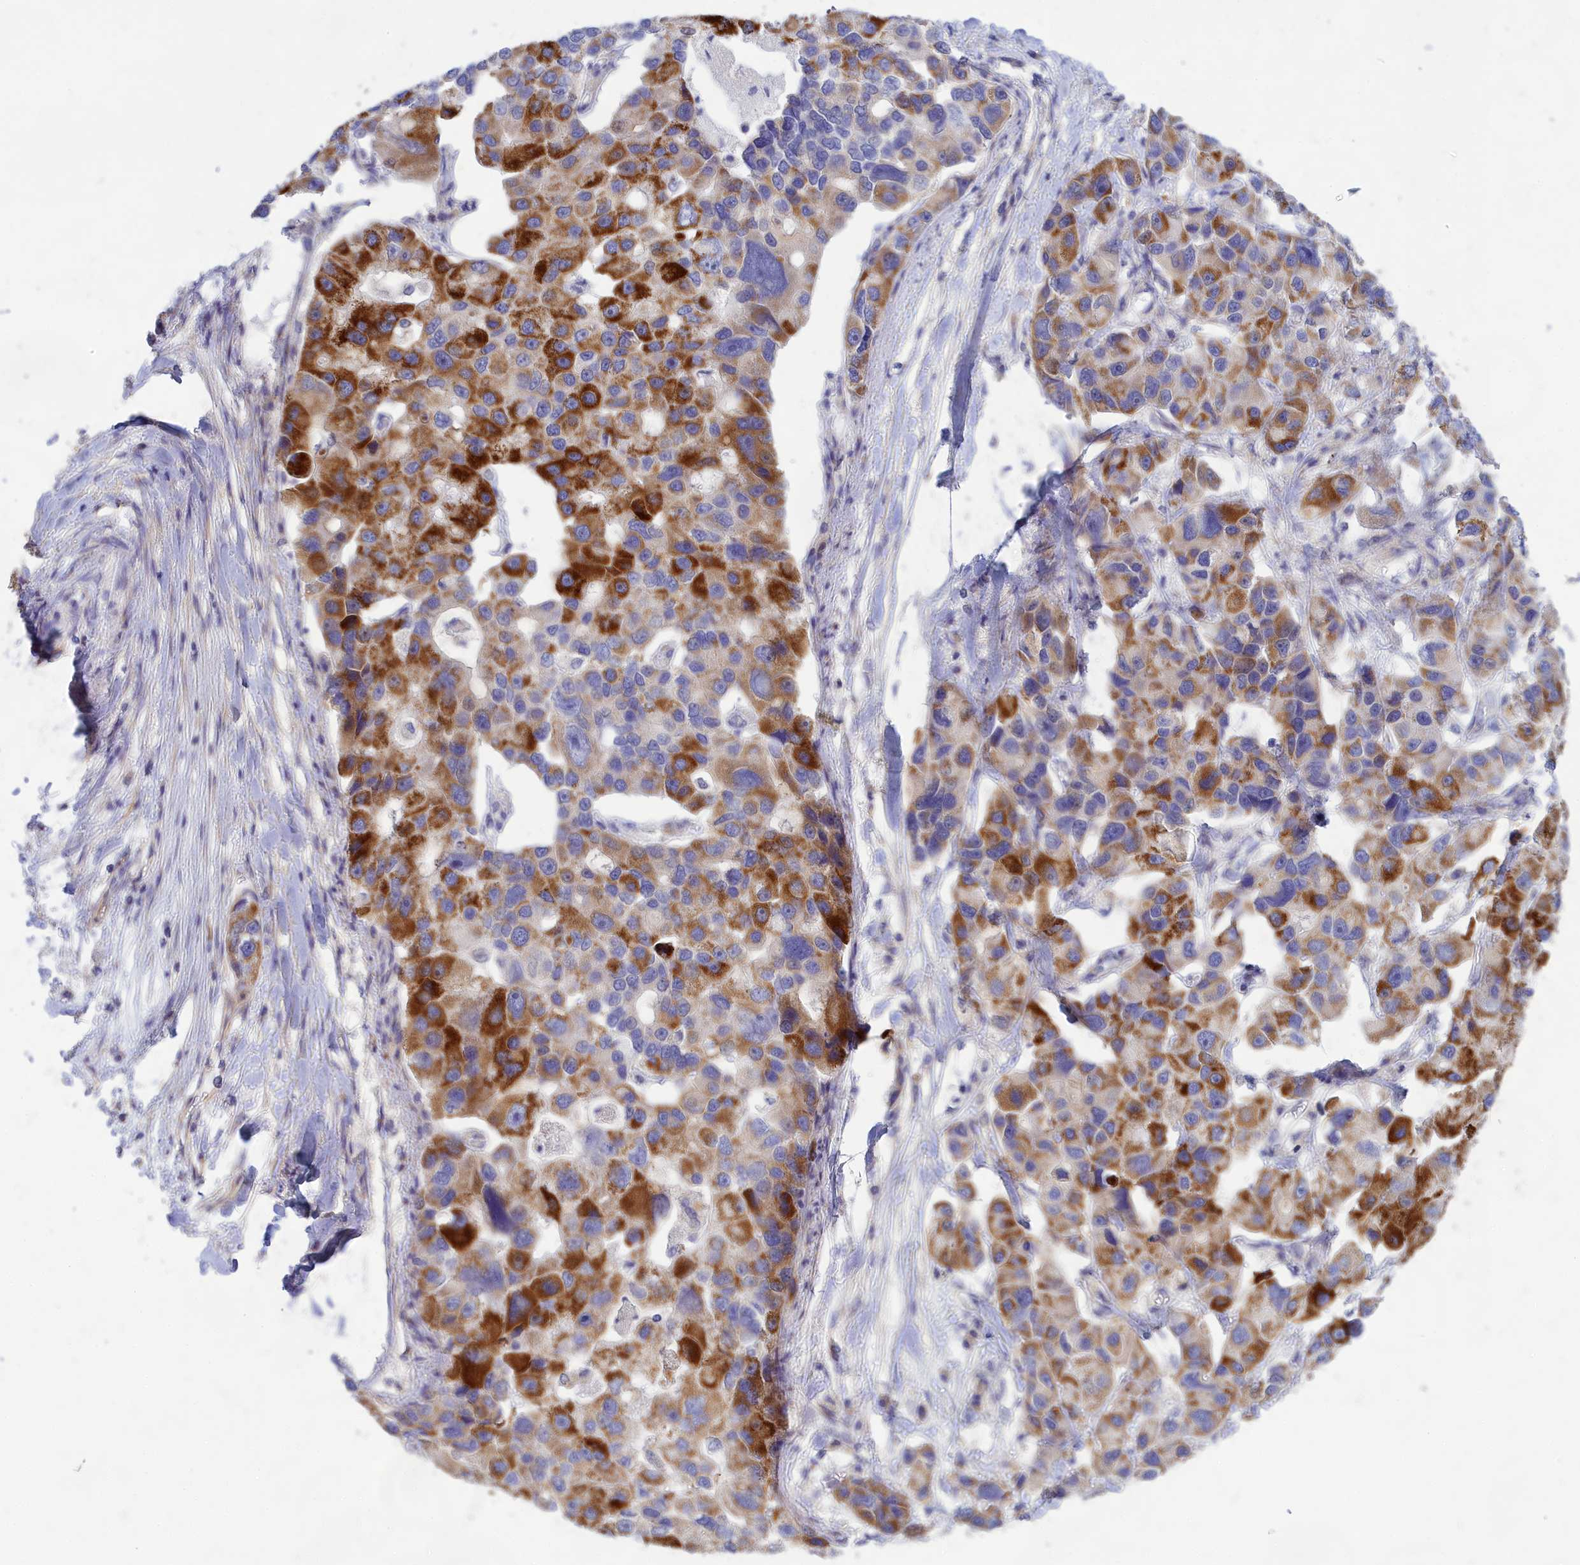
{"staining": {"intensity": "strong", "quantity": "25%-75%", "location": "cytoplasmic/membranous"}, "tissue": "lung cancer", "cell_type": "Tumor cells", "image_type": "cancer", "snomed": [{"axis": "morphology", "description": "Adenocarcinoma, NOS"}, {"axis": "topography", "description": "Lung"}], "caption": "Tumor cells reveal high levels of strong cytoplasmic/membranous staining in approximately 25%-75% of cells in human lung cancer (adenocarcinoma).", "gene": "TMEM30B", "patient": {"sex": "female", "age": 54}}